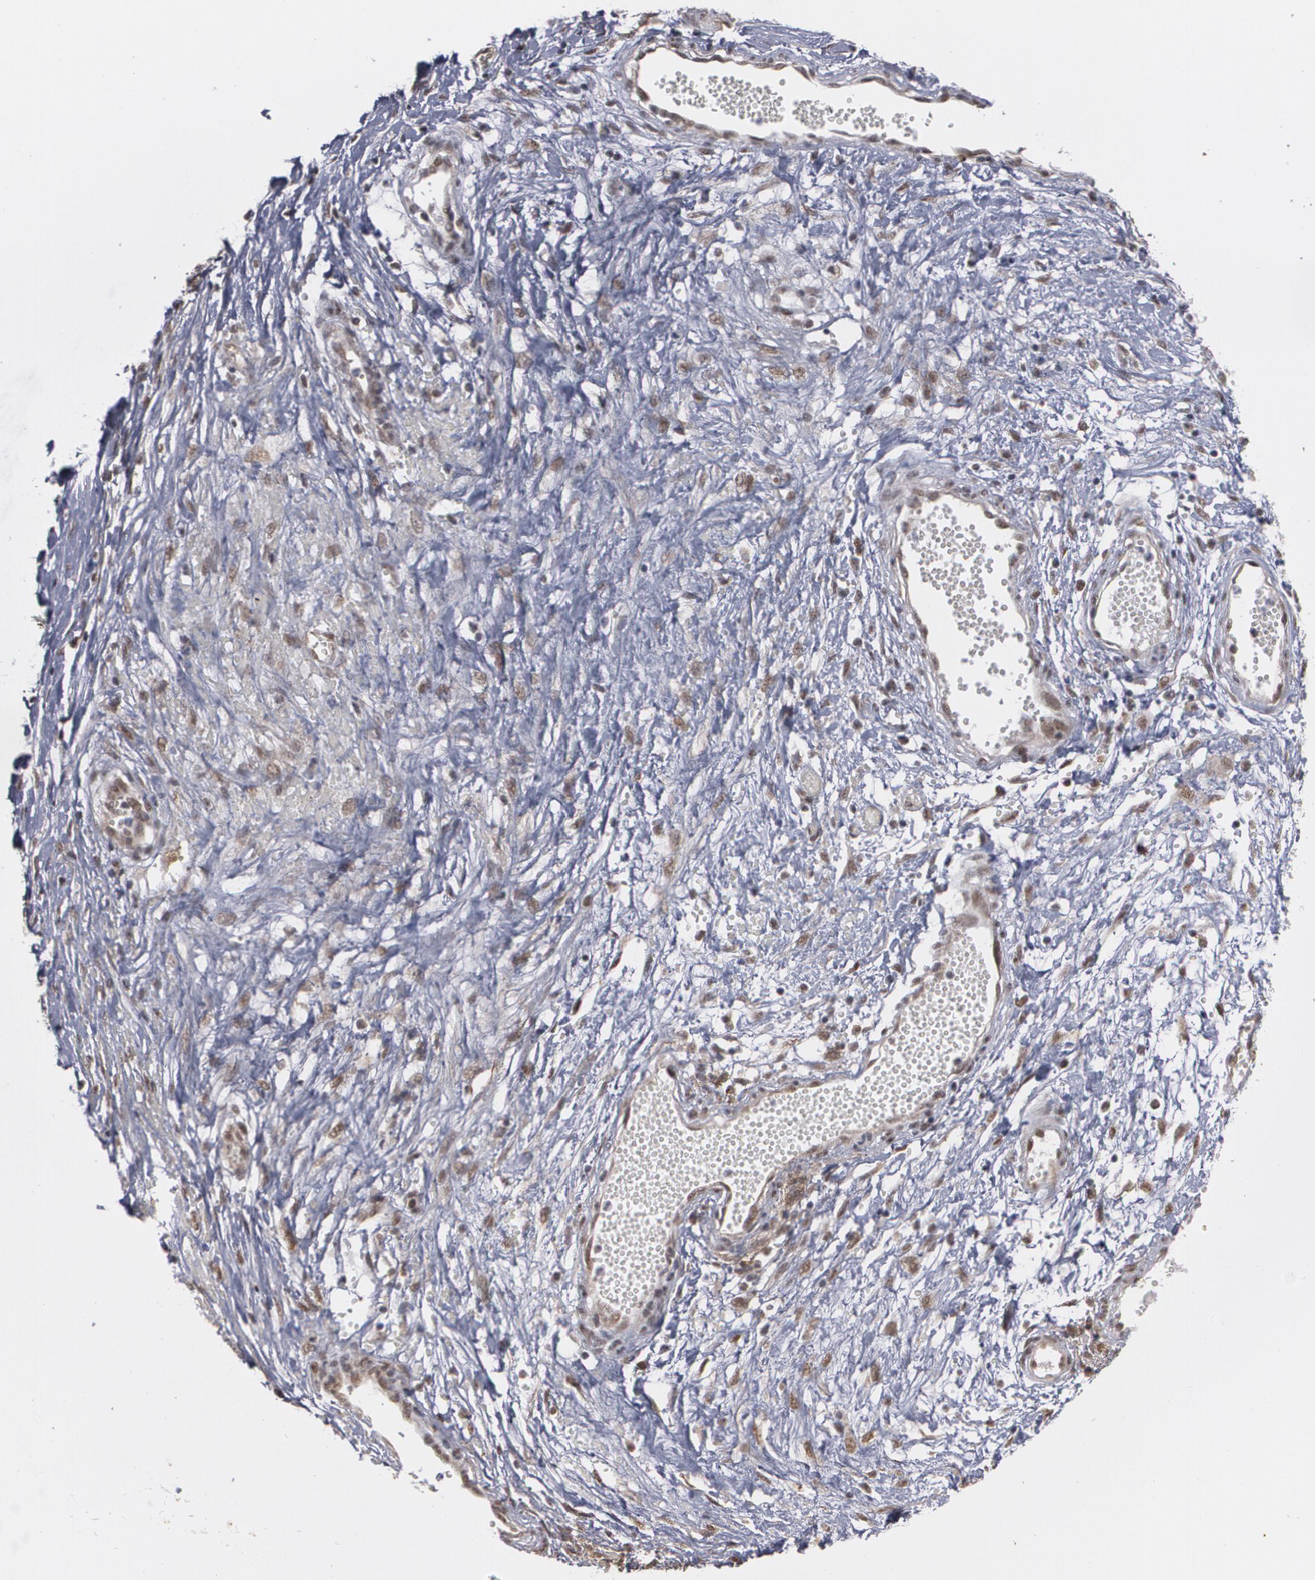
{"staining": {"intensity": "weak", "quantity": ">75%", "location": "nuclear"}, "tissue": "ovarian cancer", "cell_type": "Tumor cells", "image_type": "cancer", "snomed": [{"axis": "morphology", "description": "Carcinoma, endometroid"}, {"axis": "topography", "description": "Ovary"}], "caption": "Endometroid carcinoma (ovarian) stained for a protein (brown) reveals weak nuclear positive staining in approximately >75% of tumor cells.", "gene": "ZNF75A", "patient": {"sex": "female", "age": 42}}